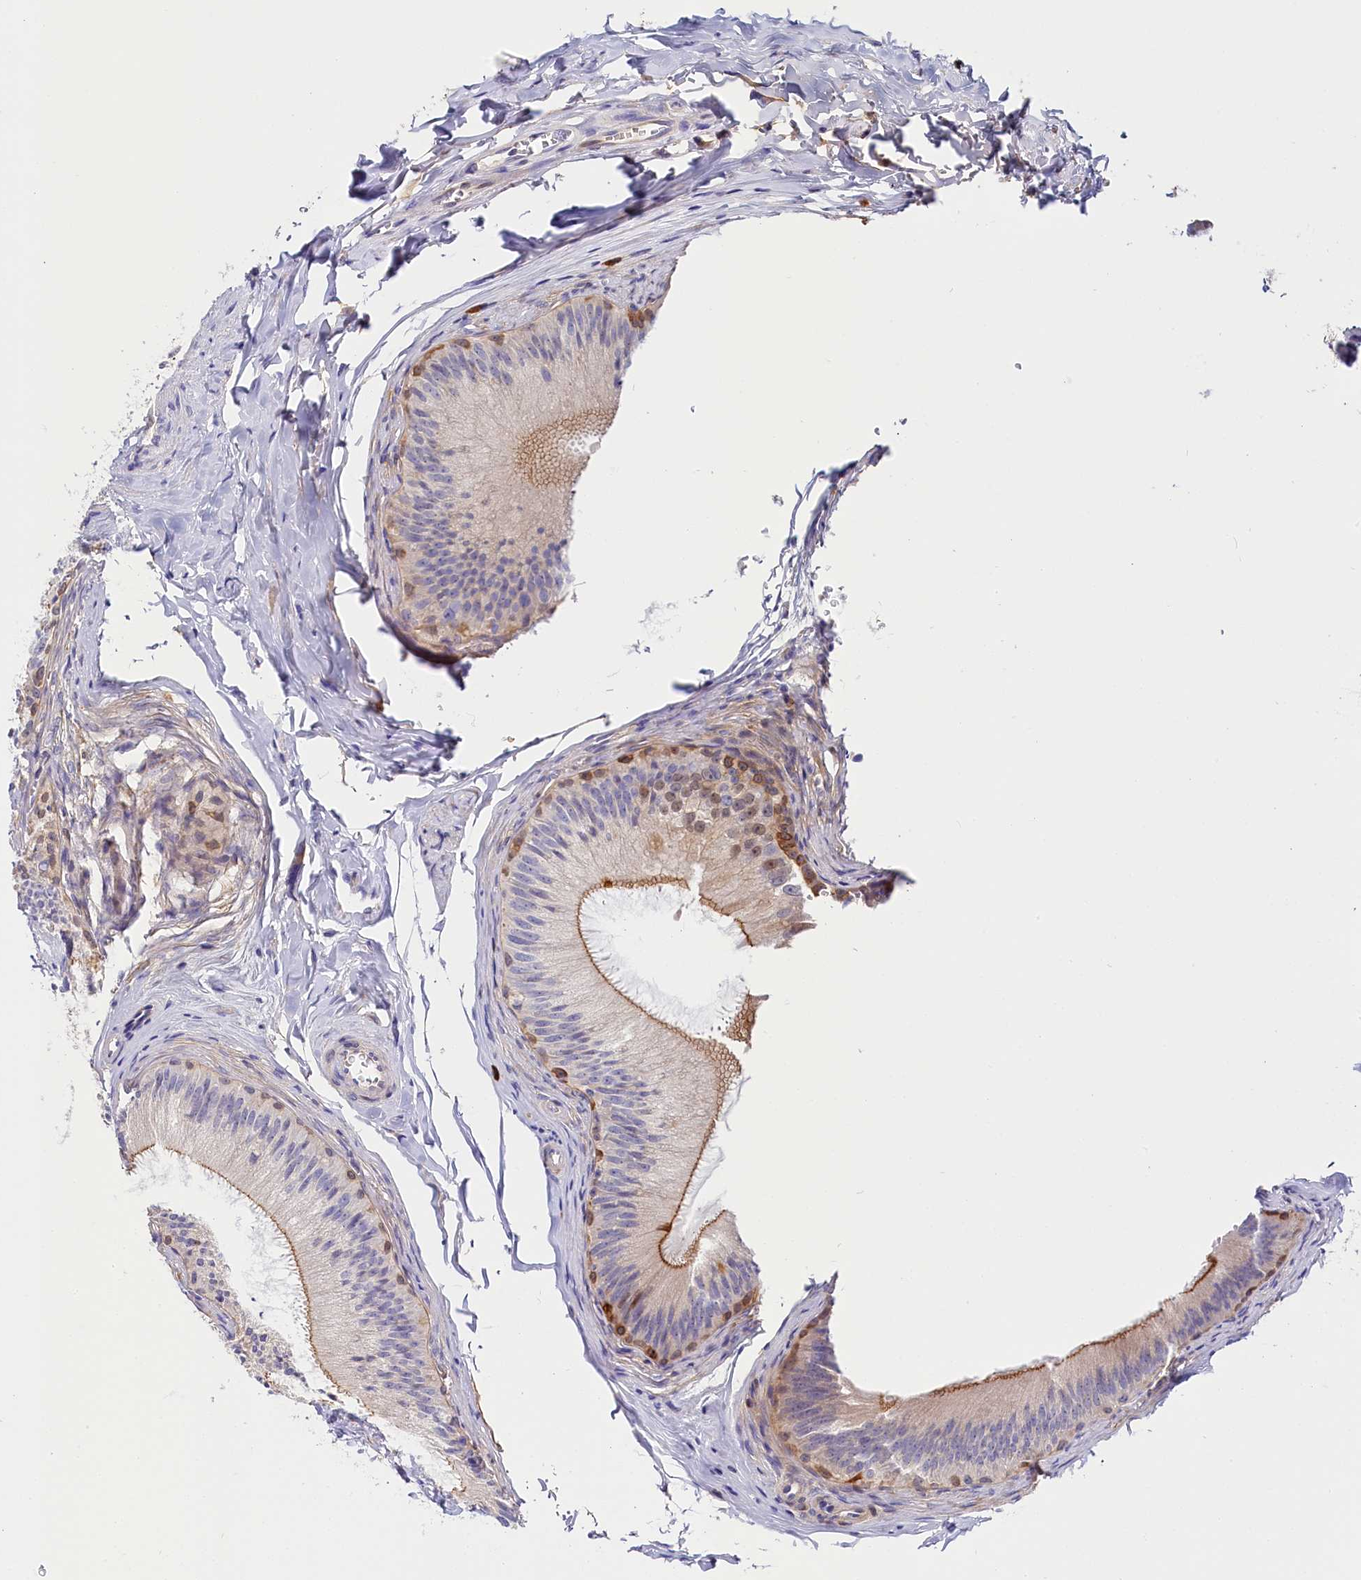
{"staining": {"intensity": "moderate", "quantity": "<25%", "location": "cytoplasmic/membranous"}, "tissue": "epididymis", "cell_type": "Glandular cells", "image_type": "normal", "snomed": [{"axis": "morphology", "description": "Normal tissue, NOS"}, {"axis": "topography", "description": "Epididymis"}], "caption": "Normal epididymis was stained to show a protein in brown. There is low levels of moderate cytoplasmic/membranous expression in approximately <25% of glandular cells. The staining is performed using DAB (3,3'-diaminobenzidine) brown chromogen to label protein expression. The nuclei are counter-stained blue using hematoxylin.", "gene": "KATNB1", "patient": {"sex": "male", "age": 46}}